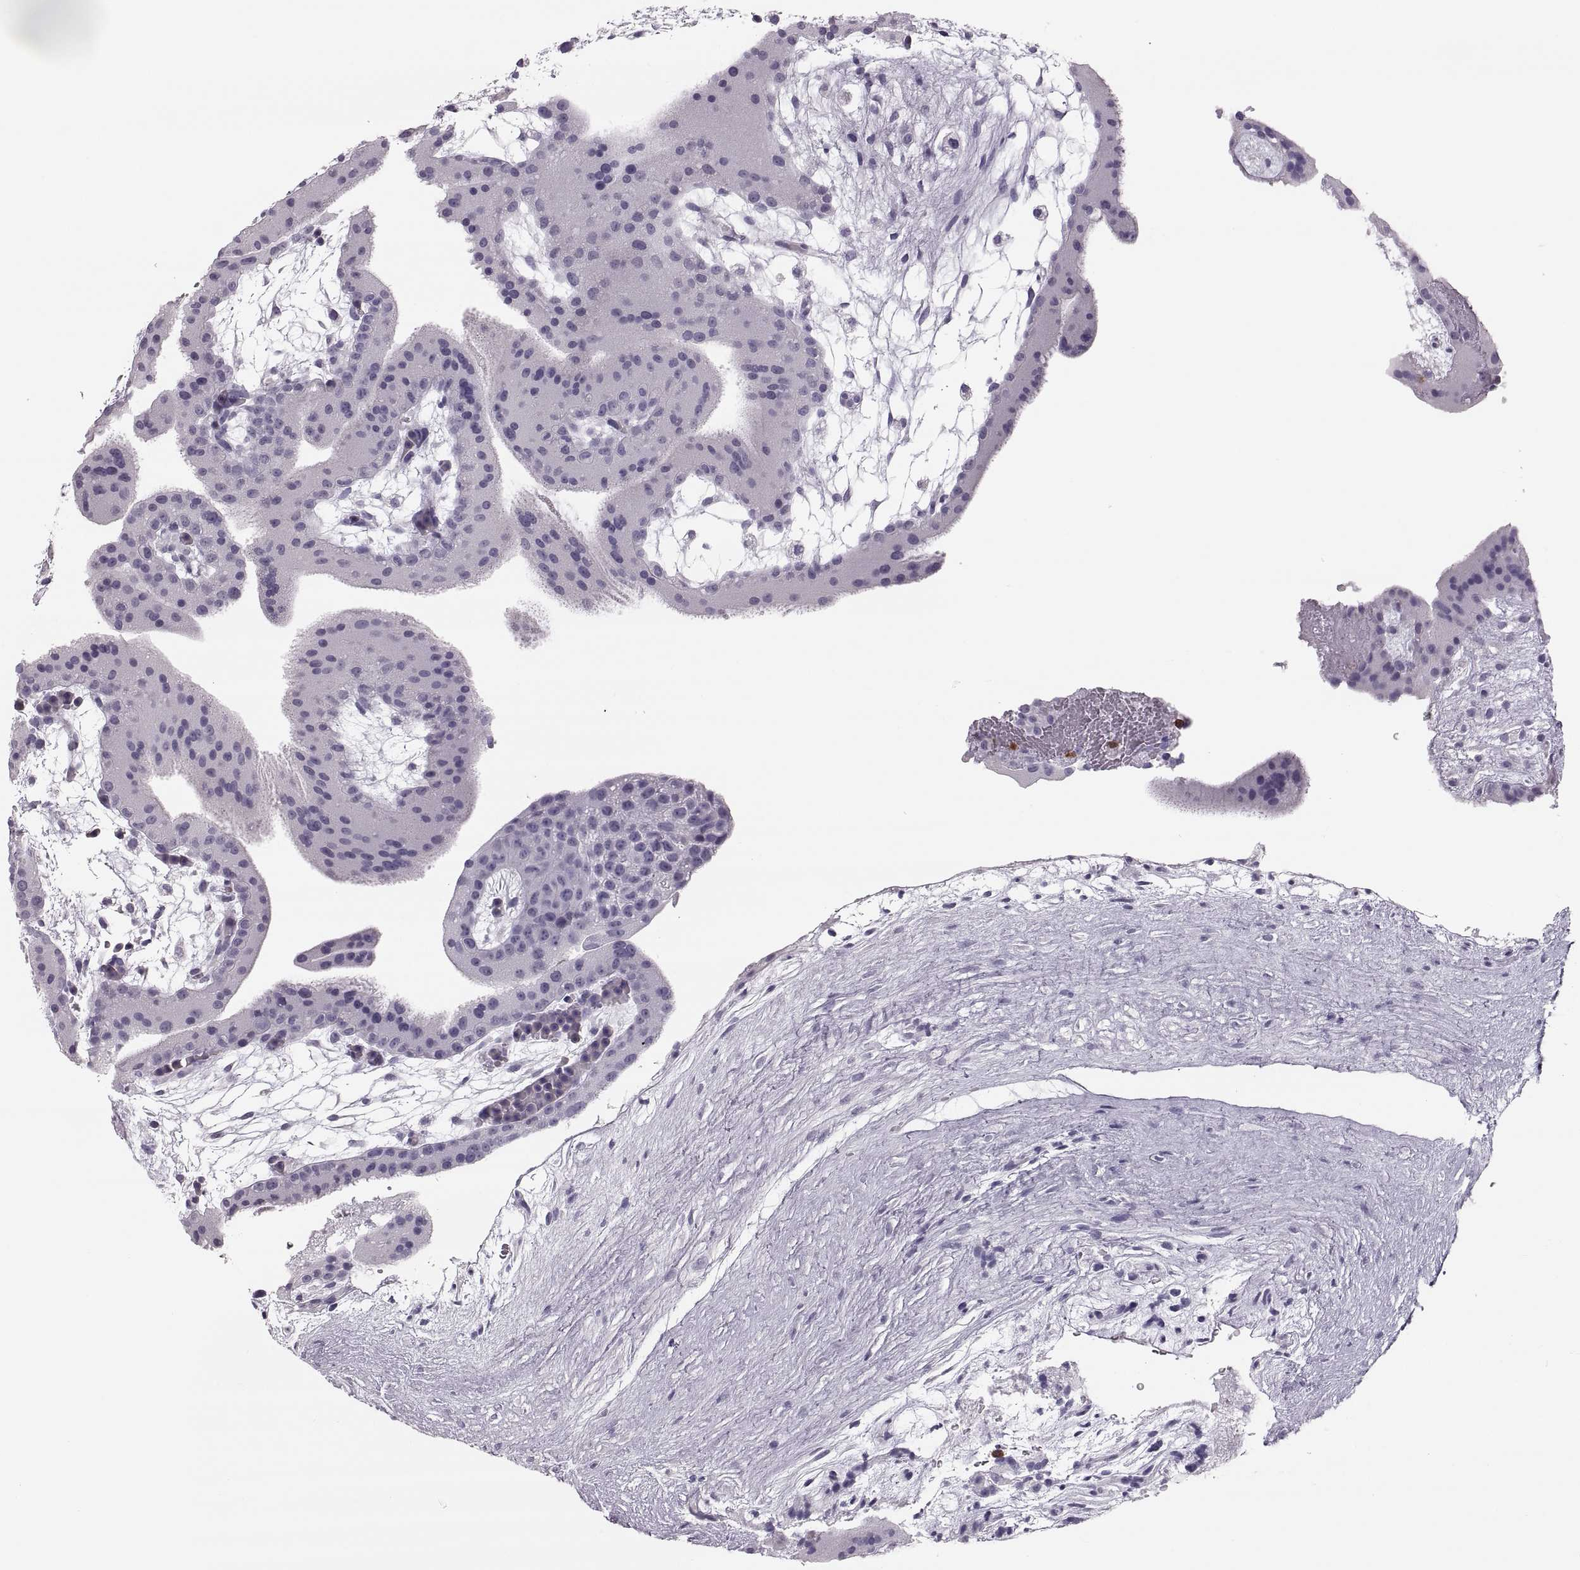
{"staining": {"intensity": "negative", "quantity": "none", "location": "none"}, "tissue": "placenta", "cell_type": "Decidual cells", "image_type": "normal", "snomed": [{"axis": "morphology", "description": "Normal tissue, NOS"}, {"axis": "topography", "description": "Placenta"}], "caption": "DAB immunohistochemical staining of unremarkable human placenta exhibits no significant staining in decidual cells.", "gene": "MILR1", "patient": {"sex": "female", "age": 19}}